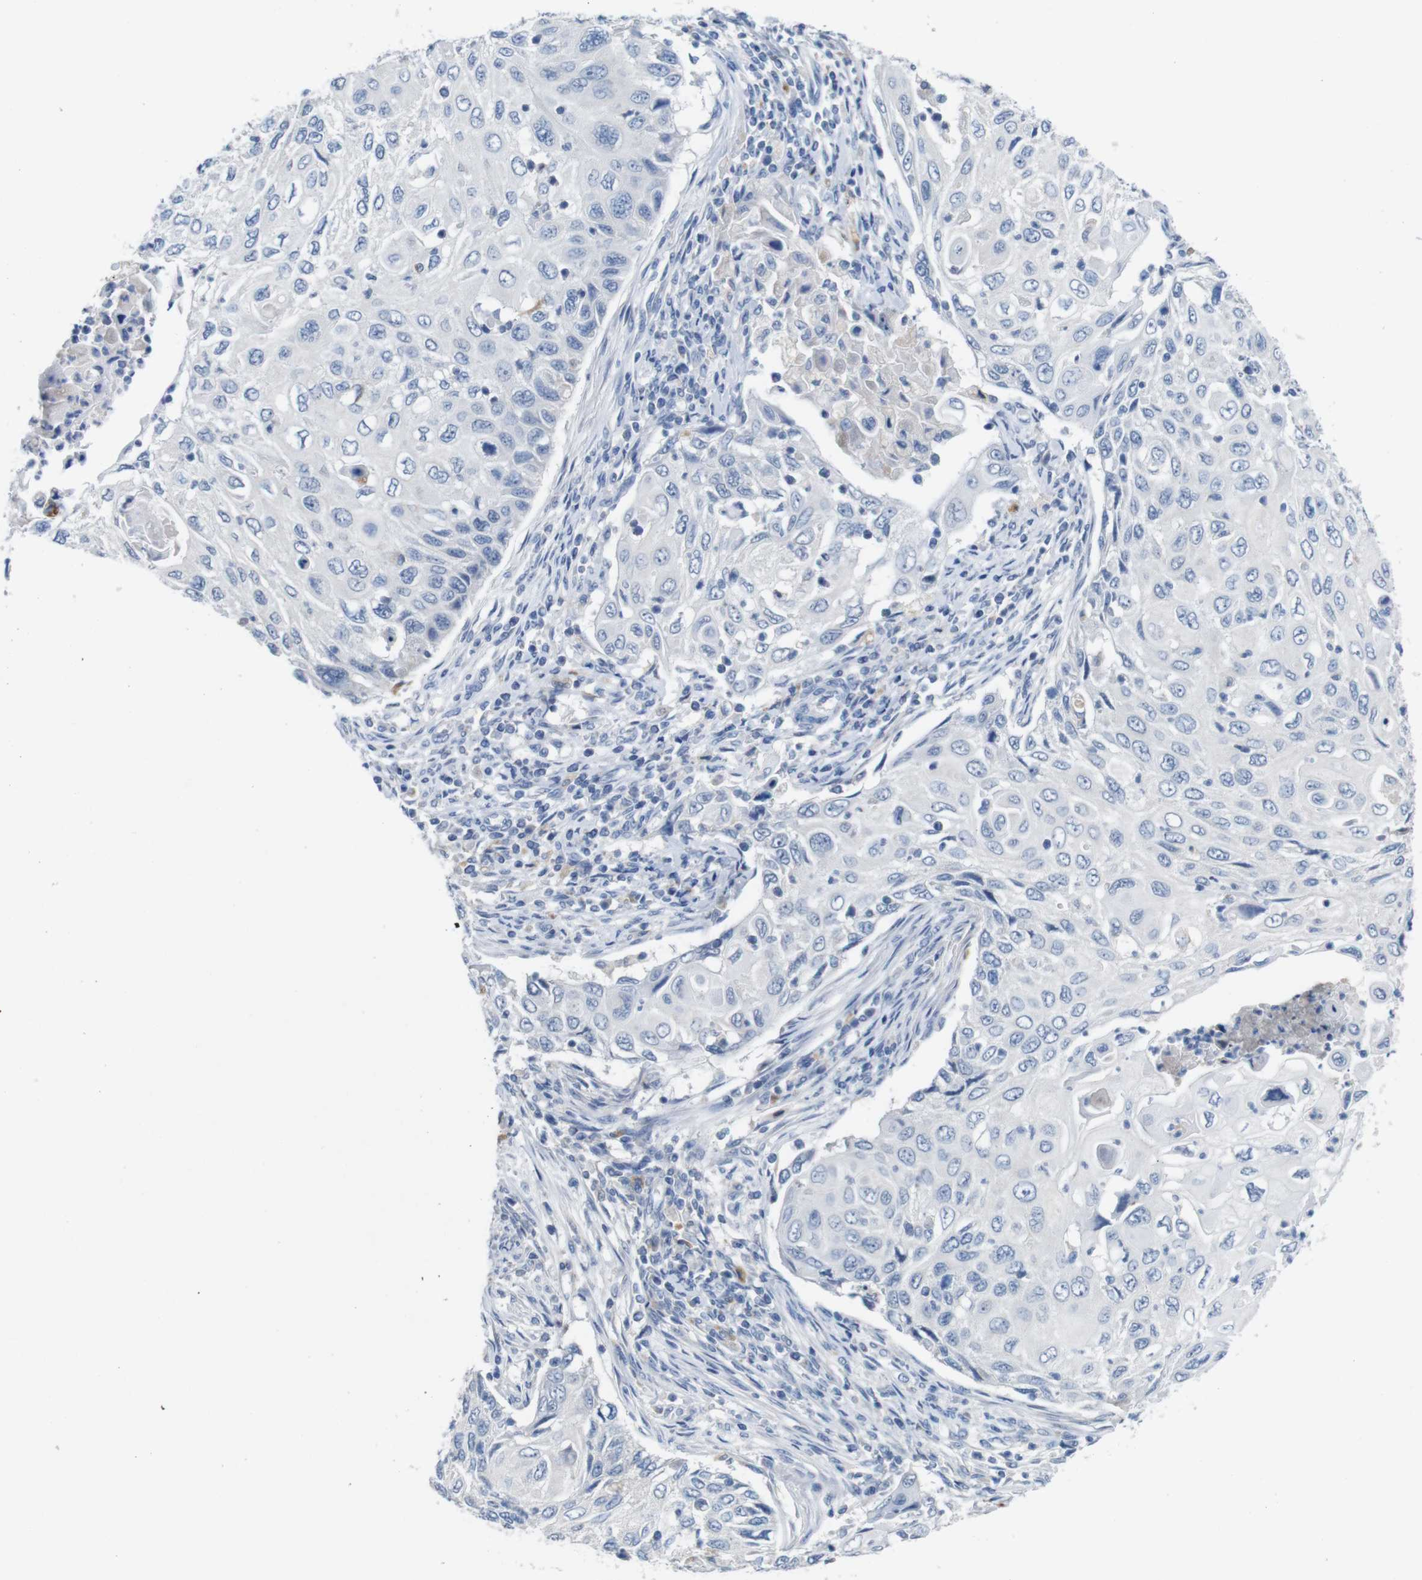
{"staining": {"intensity": "negative", "quantity": "none", "location": "none"}, "tissue": "cervical cancer", "cell_type": "Tumor cells", "image_type": "cancer", "snomed": [{"axis": "morphology", "description": "Squamous cell carcinoma, NOS"}, {"axis": "topography", "description": "Cervix"}], "caption": "Cervical squamous cell carcinoma was stained to show a protein in brown. There is no significant staining in tumor cells.", "gene": "SLC2A8", "patient": {"sex": "female", "age": 70}}